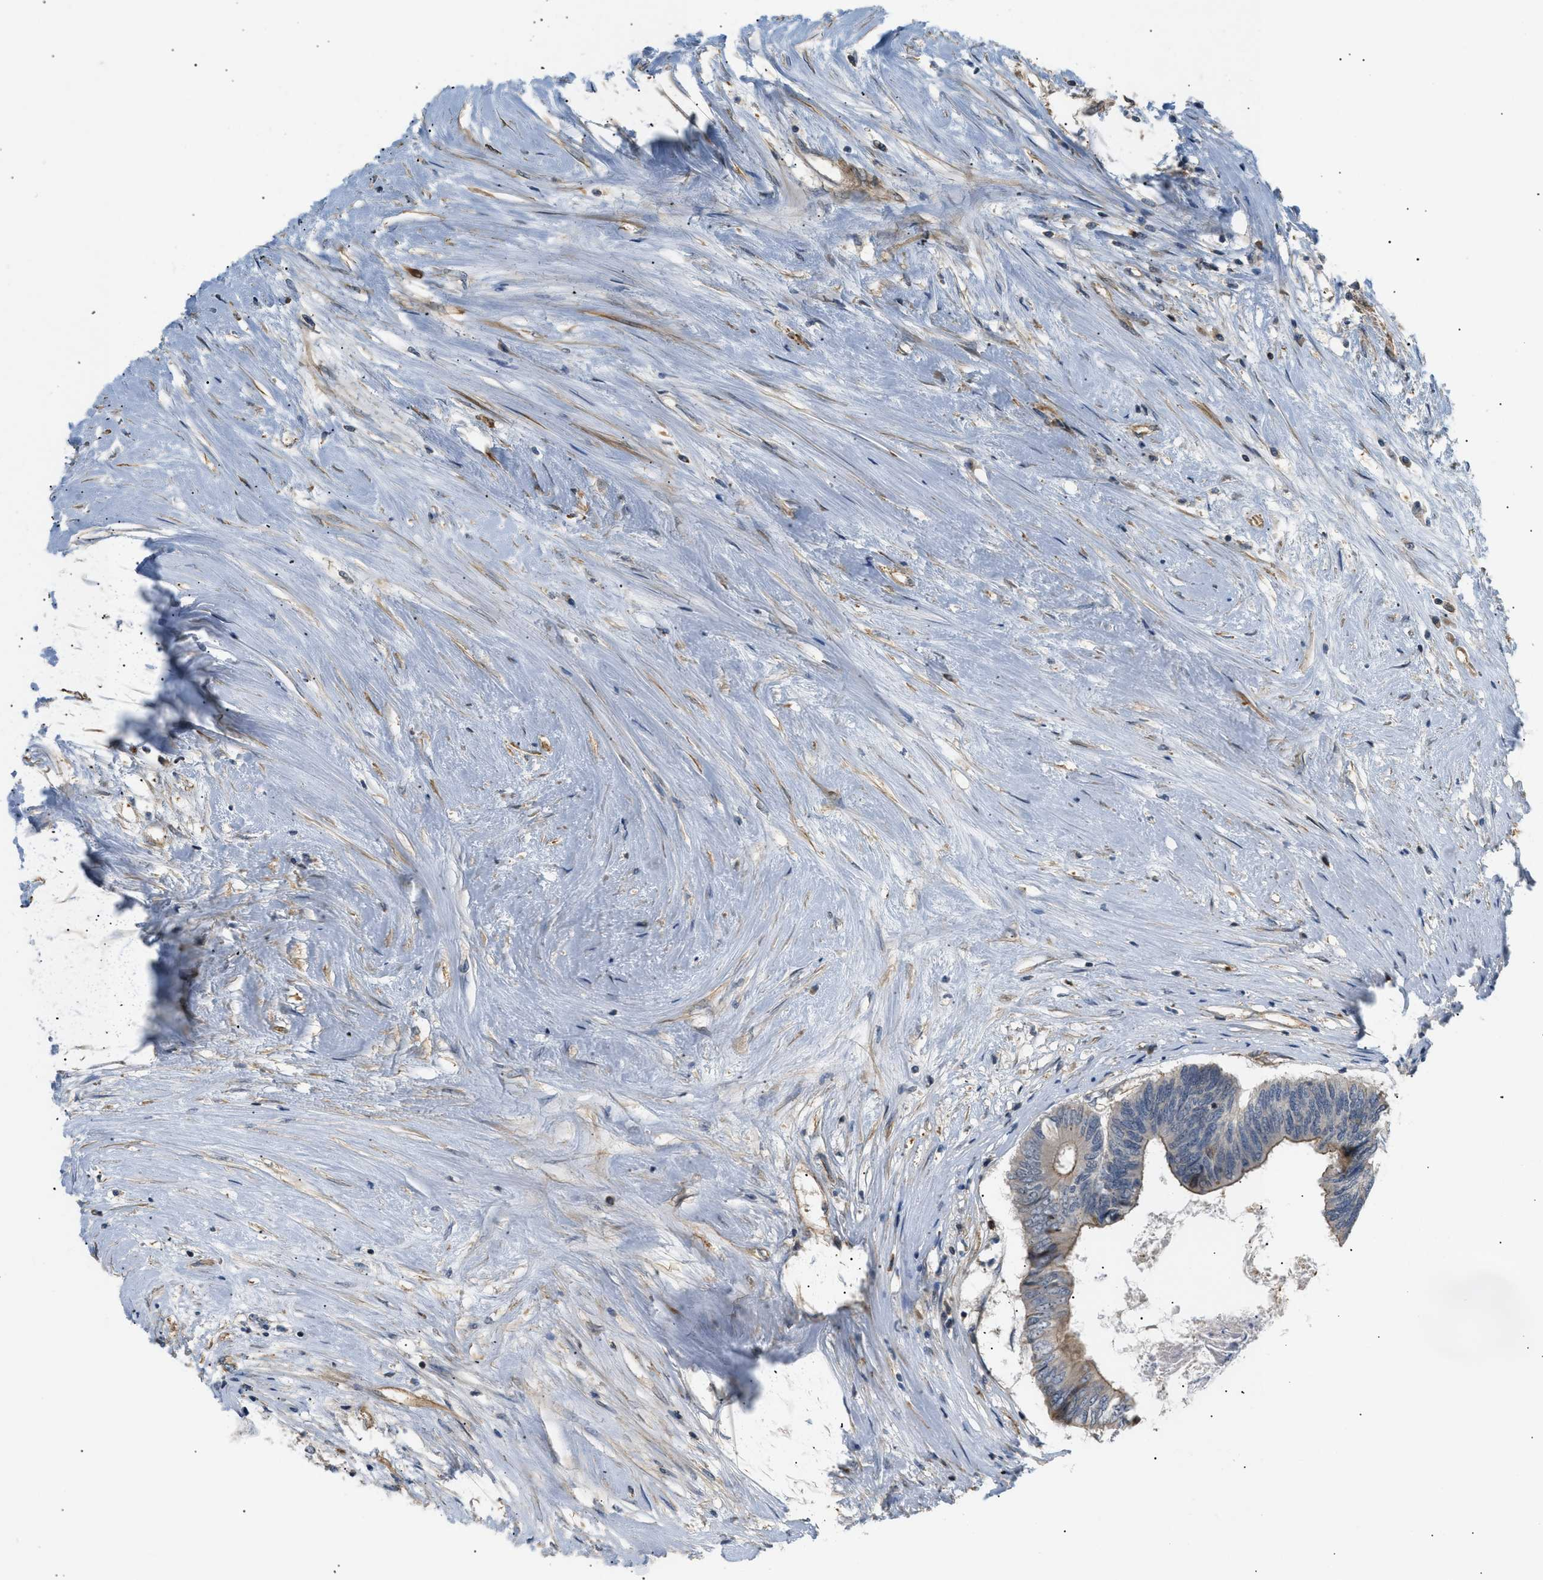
{"staining": {"intensity": "moderate", "quantity": "25%-75%", "location": "cytoplasmic/membranous"}, "tissue": "colorectal cancer", "cell_type": "Tumor cells", "image_type": "cancer", "snomed": [{"axis": "morphology", "description": "Adenocarcinoma, NOS"}, {"axis": "topography", "description": "Rectum"}], "caption": "Tumor cells reveal moderate cytoplasmic/membranous expression in approximately 25%-75% of cells in colorectal cancer (adenocarcinoma). (Brightfield microscopy of DAB IHC at high magnification).", "gene": "CORO2B", "patient": {"sex": "male", "age": 63}}